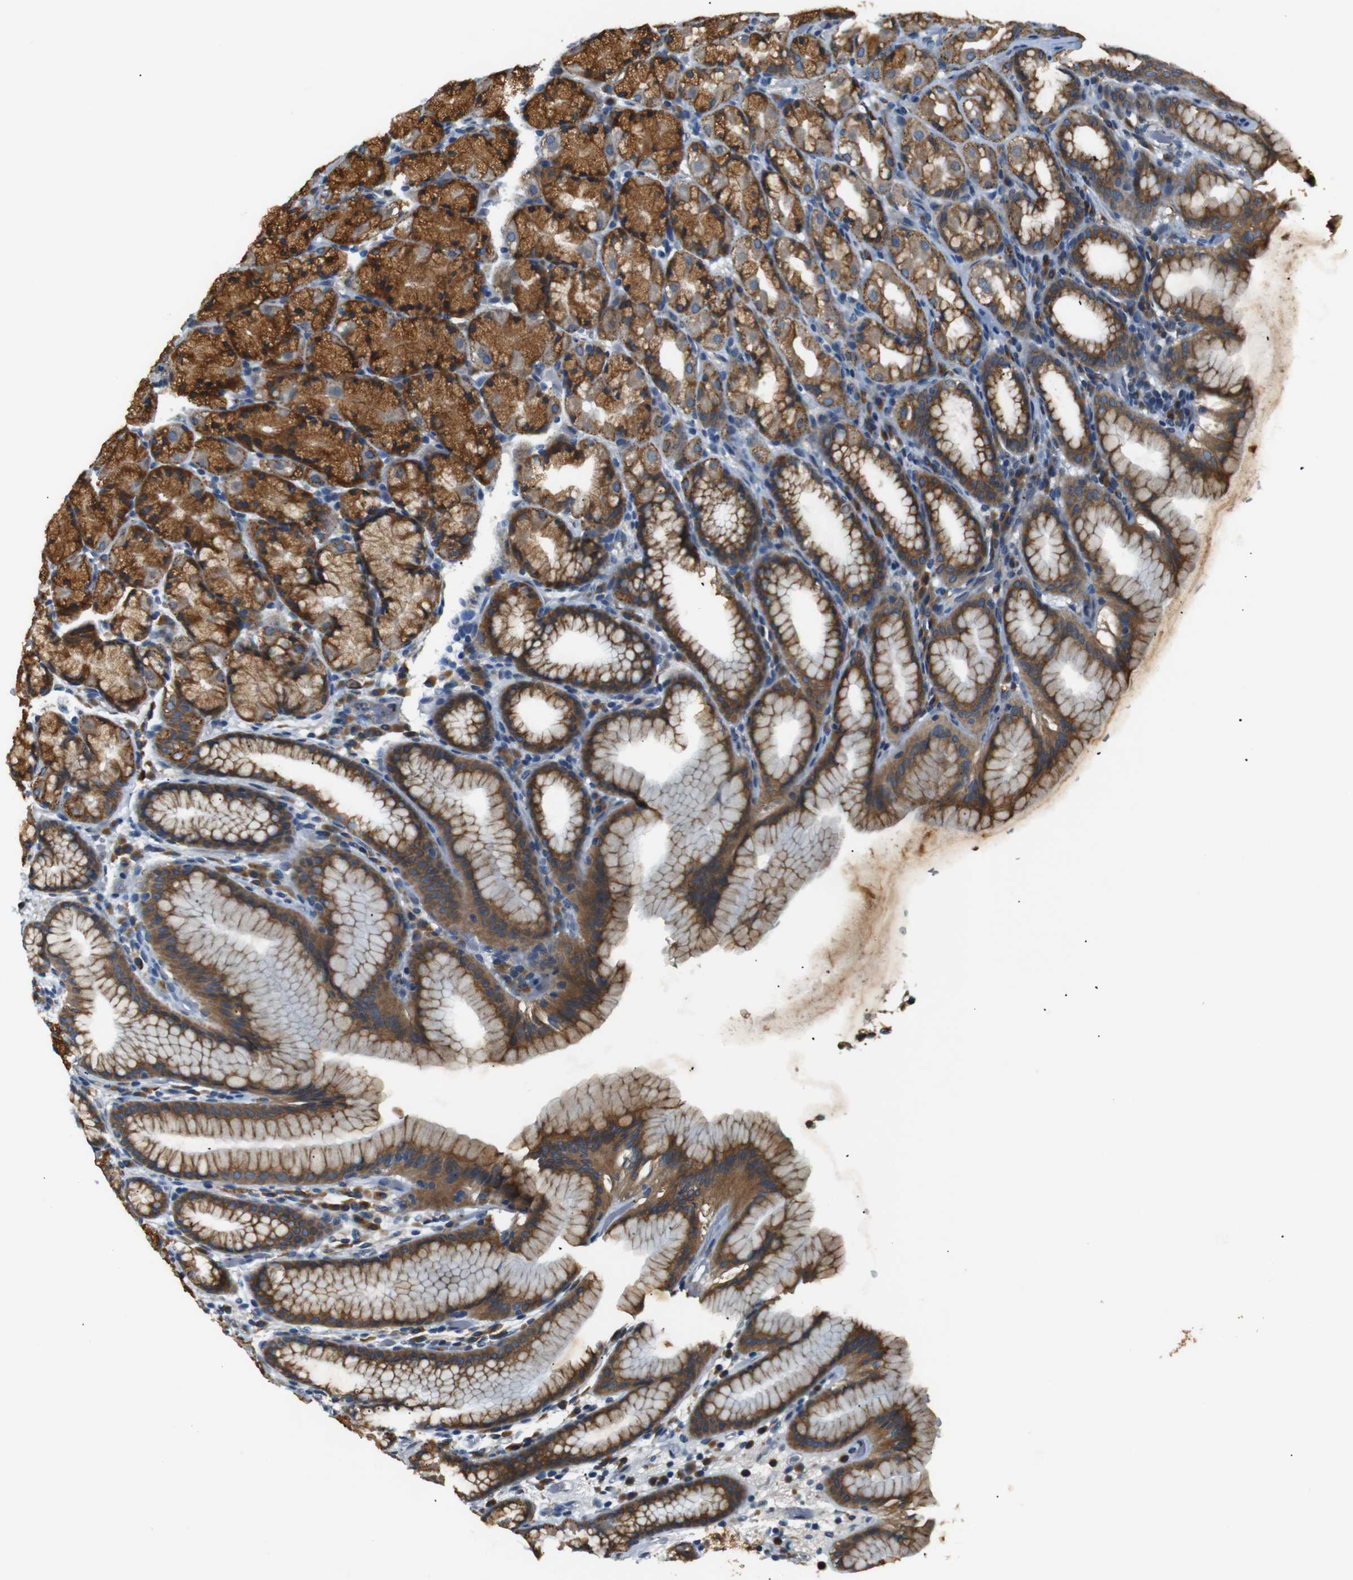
{"staining": {"intensity": "strong", "quantity": ">75%", "location": "cytoplasmic/membranous"}, "tissue": "stomach", "cell_type": "Glandular cells", "image_type": "normal", "snomed": [{"axis": "morphology", "description": "Normal tissue, NOS"}, {"axis": "topography", "description": "Stomach, upper"}], "caption": "Normal stomach reveals strong cytoplasmic/membranous expression in approximately >75% of glandular cells, visualized by immunohistochemistry. (DAB (3,3'-diaminobenzidine) = brown stain, brightfield microscopy at high magnification).", "gene": "TMED2", "patient": {"sex": "male", "age": 68}}